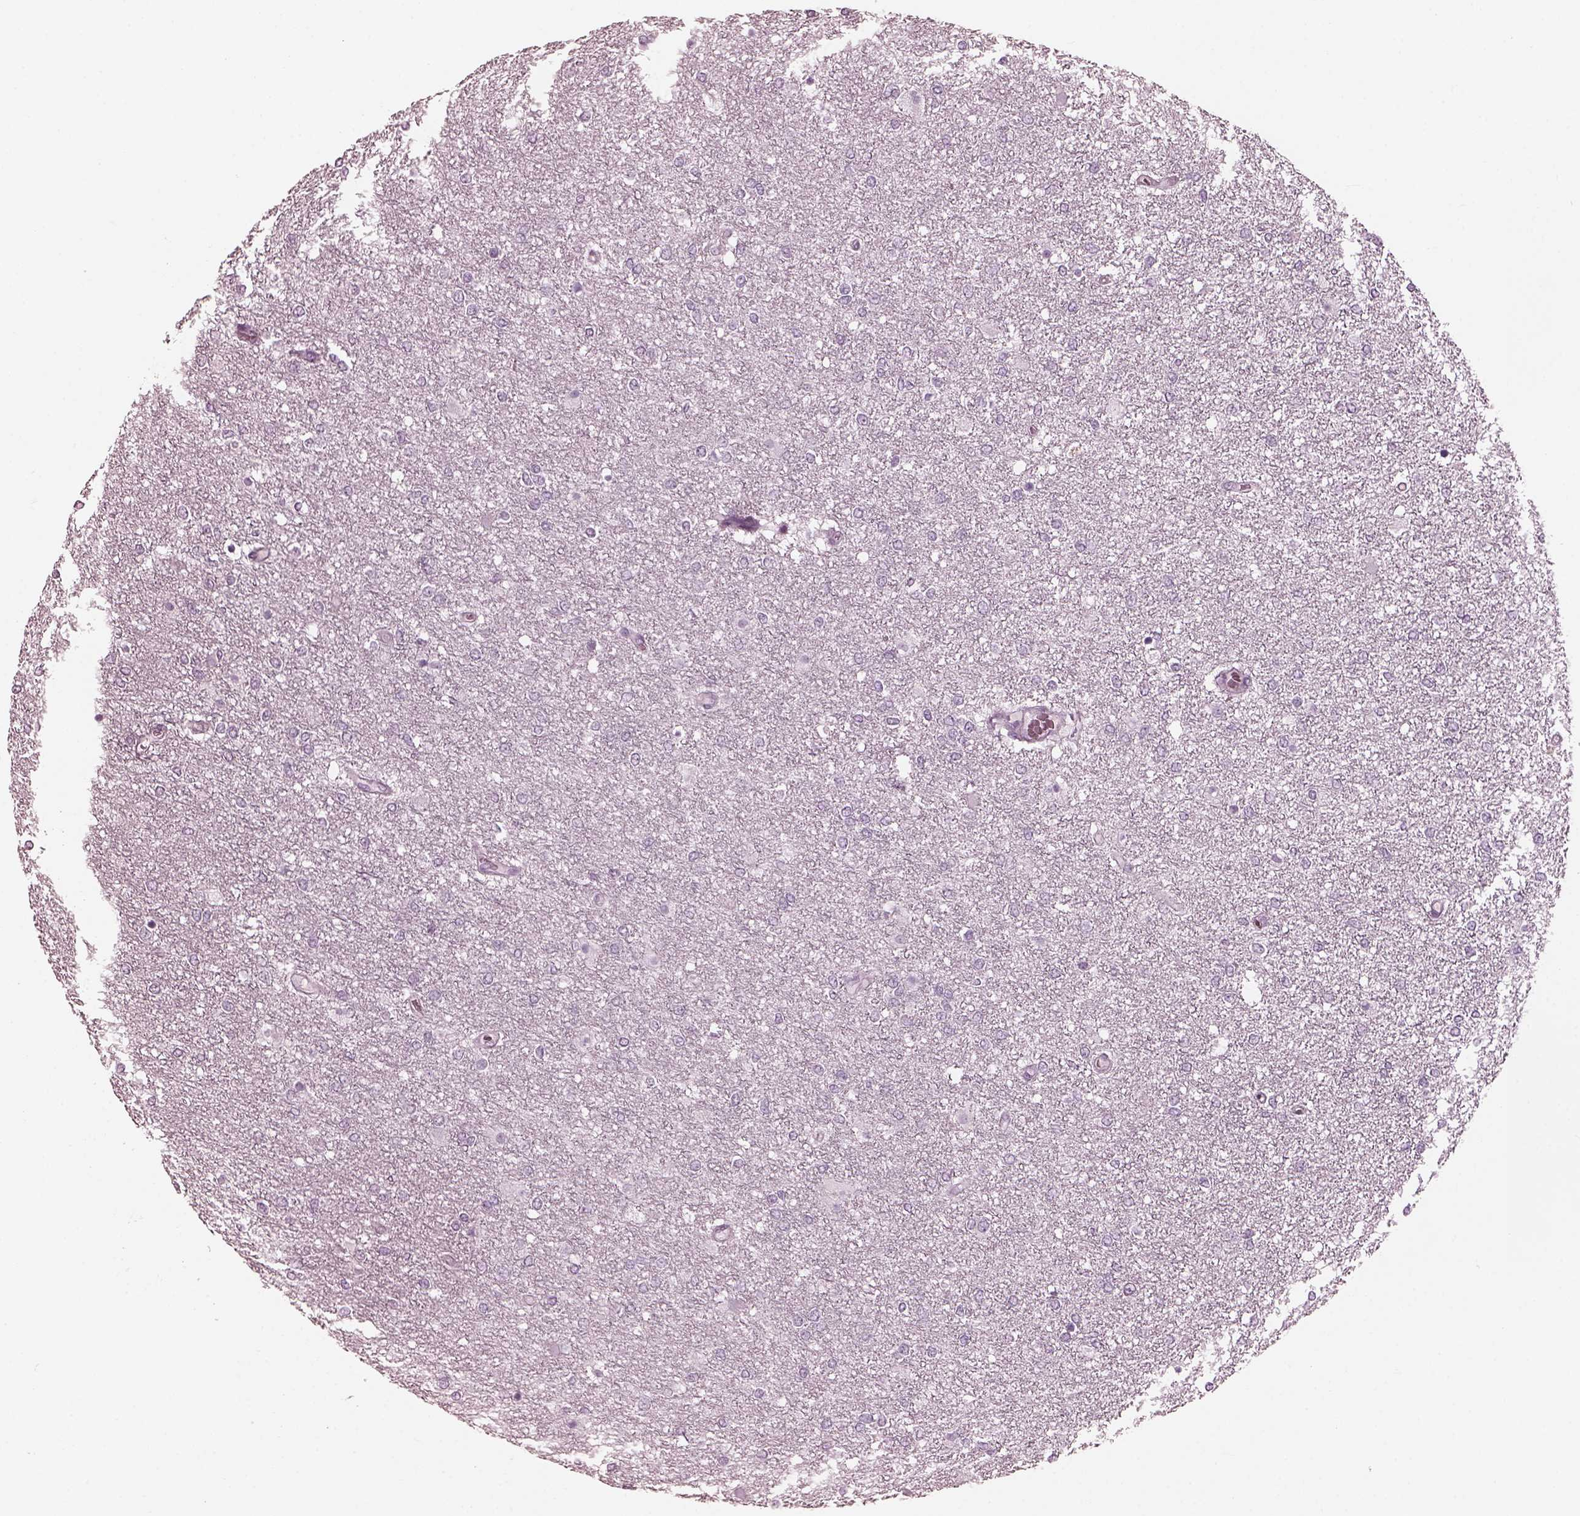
{"staining": {"intensity": "negative", "quantity": "none", "location": "none"}, "tissue": "glioma", "cell_type": "Tumor cells", "image_type": "cancer", "snomed": [{"axis": "morphology", "description": "Glioma, malignant, High grade"}, {"axis": "topography", "description": "Brain"}], "caption": "Tumor cells are negative for protein expression in human glioma.", "gene": "FABP9", "patient": {"sex": "female", "age": 61}}